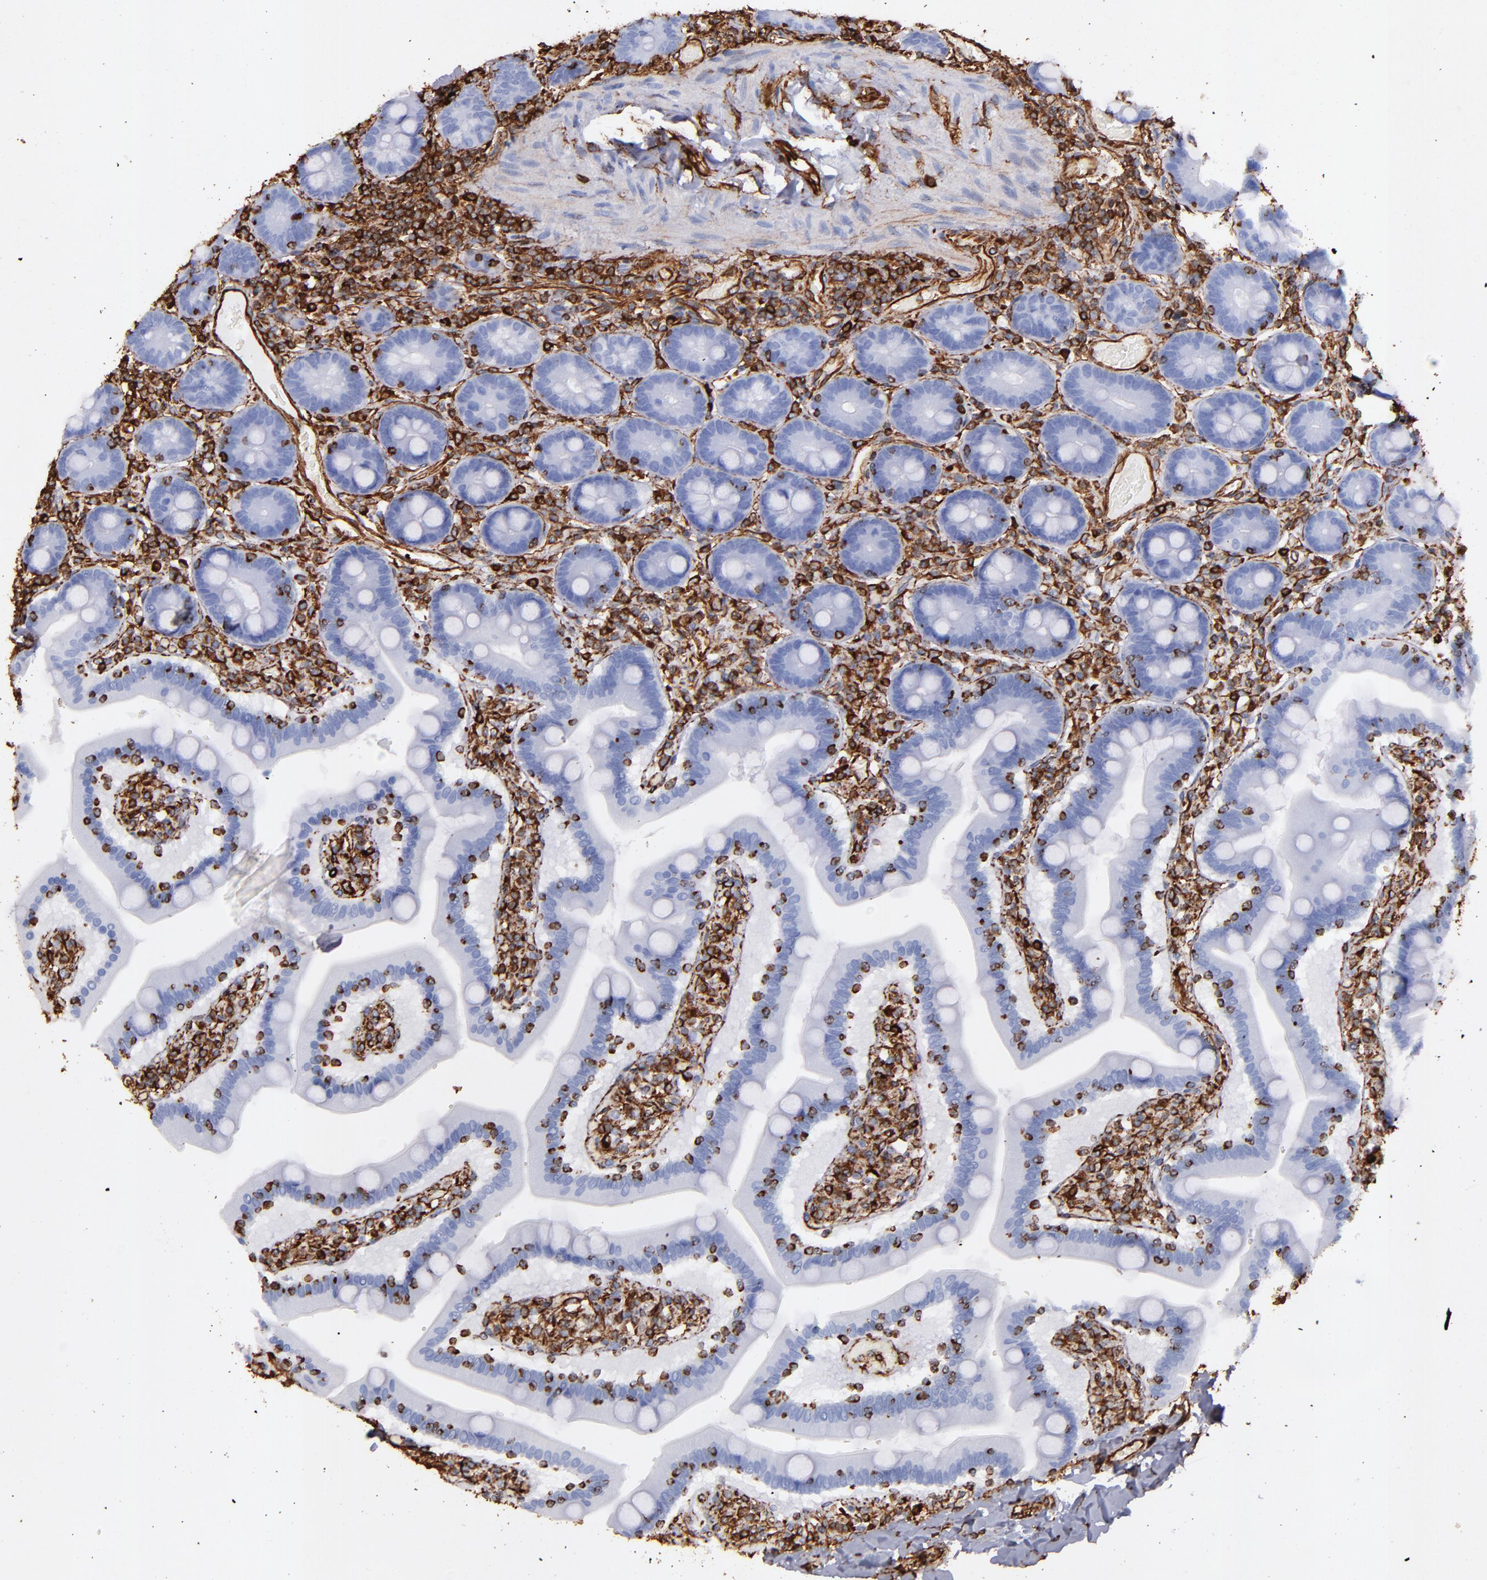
{"staining": {"intensity": "strong", "quantity": "<25%", "location": "cytoplasmic/membranous,nuclear"}, "tissue": "duodenum", "cell_type": "Glandular cells", "image_type": "normal", "snomed": [{"axis": "morphology", "description": "Normal tissue, NOS"}, {"axis": "topography", "description": "Duodenum"}], "caption": "IHC image of benign duodenum: duodenum stained using immunohistochemistry demonstrates medium levels of strong protein expression localized specifically in the cytoplasmic/membranous,nuclear of glandular cells, appearing as a cytoplasmic/membranous,nuclear brown color.", "gene": "VIM", "patient": {"sex": "male", "age": 66}}